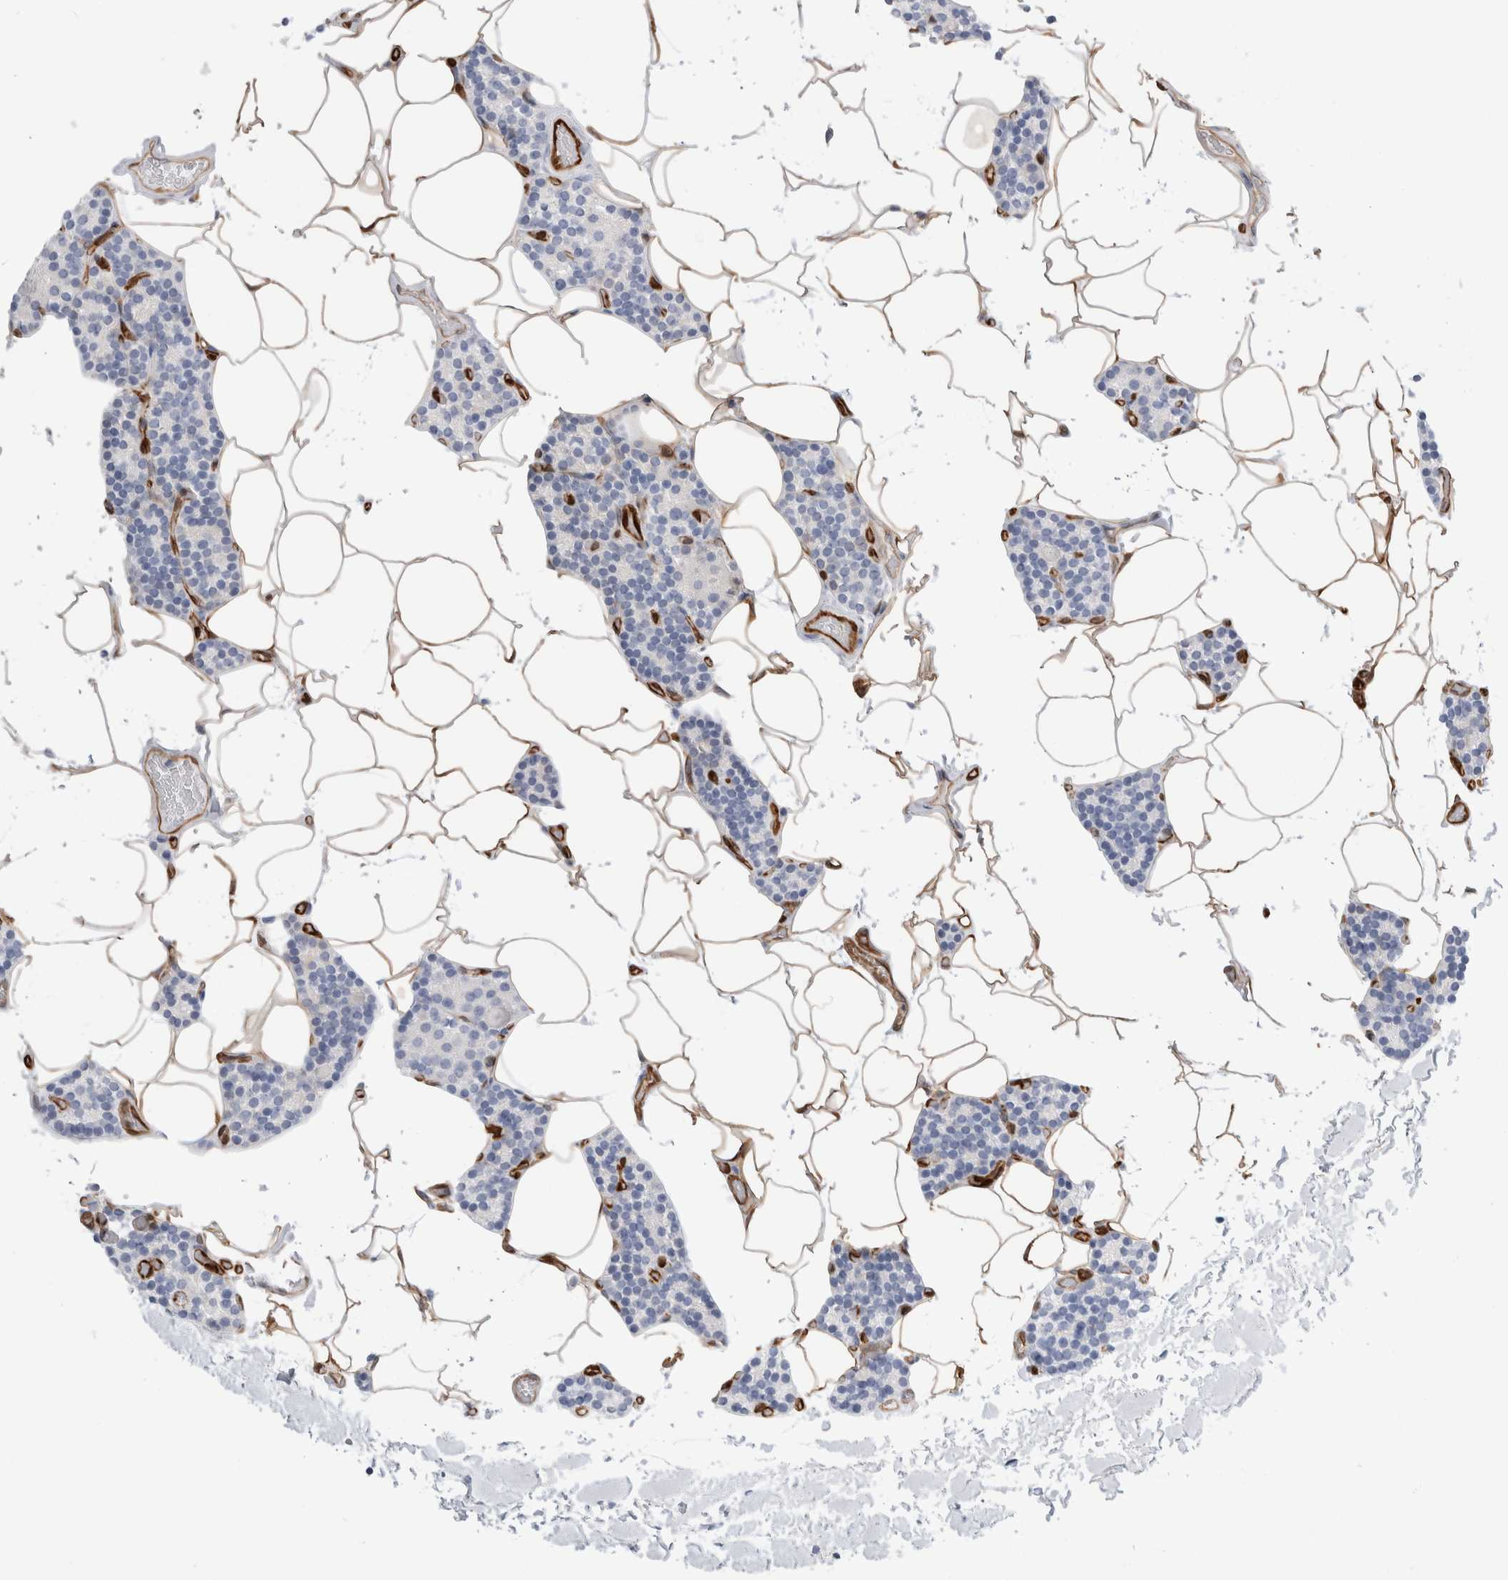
{"staining": {"intensity": "negative", "quantity": "none", "location": "none"}, "tissue": "parathyroid gland", "cell_type": "Glandular cells", "image_type": "normal", "snomed": [{"axis": "morphology", "description": "Normal tissue, NOS"}, {"axis": "topography", "description": "Parathyroid gland"}], "caption": "This is an immunohistochemistry photomicrograph of normal human parathyroid gland. There is no expression in glandular cells.", "gene": "NAPEPLD", "patient": {"sex": "male", "age": 52}}